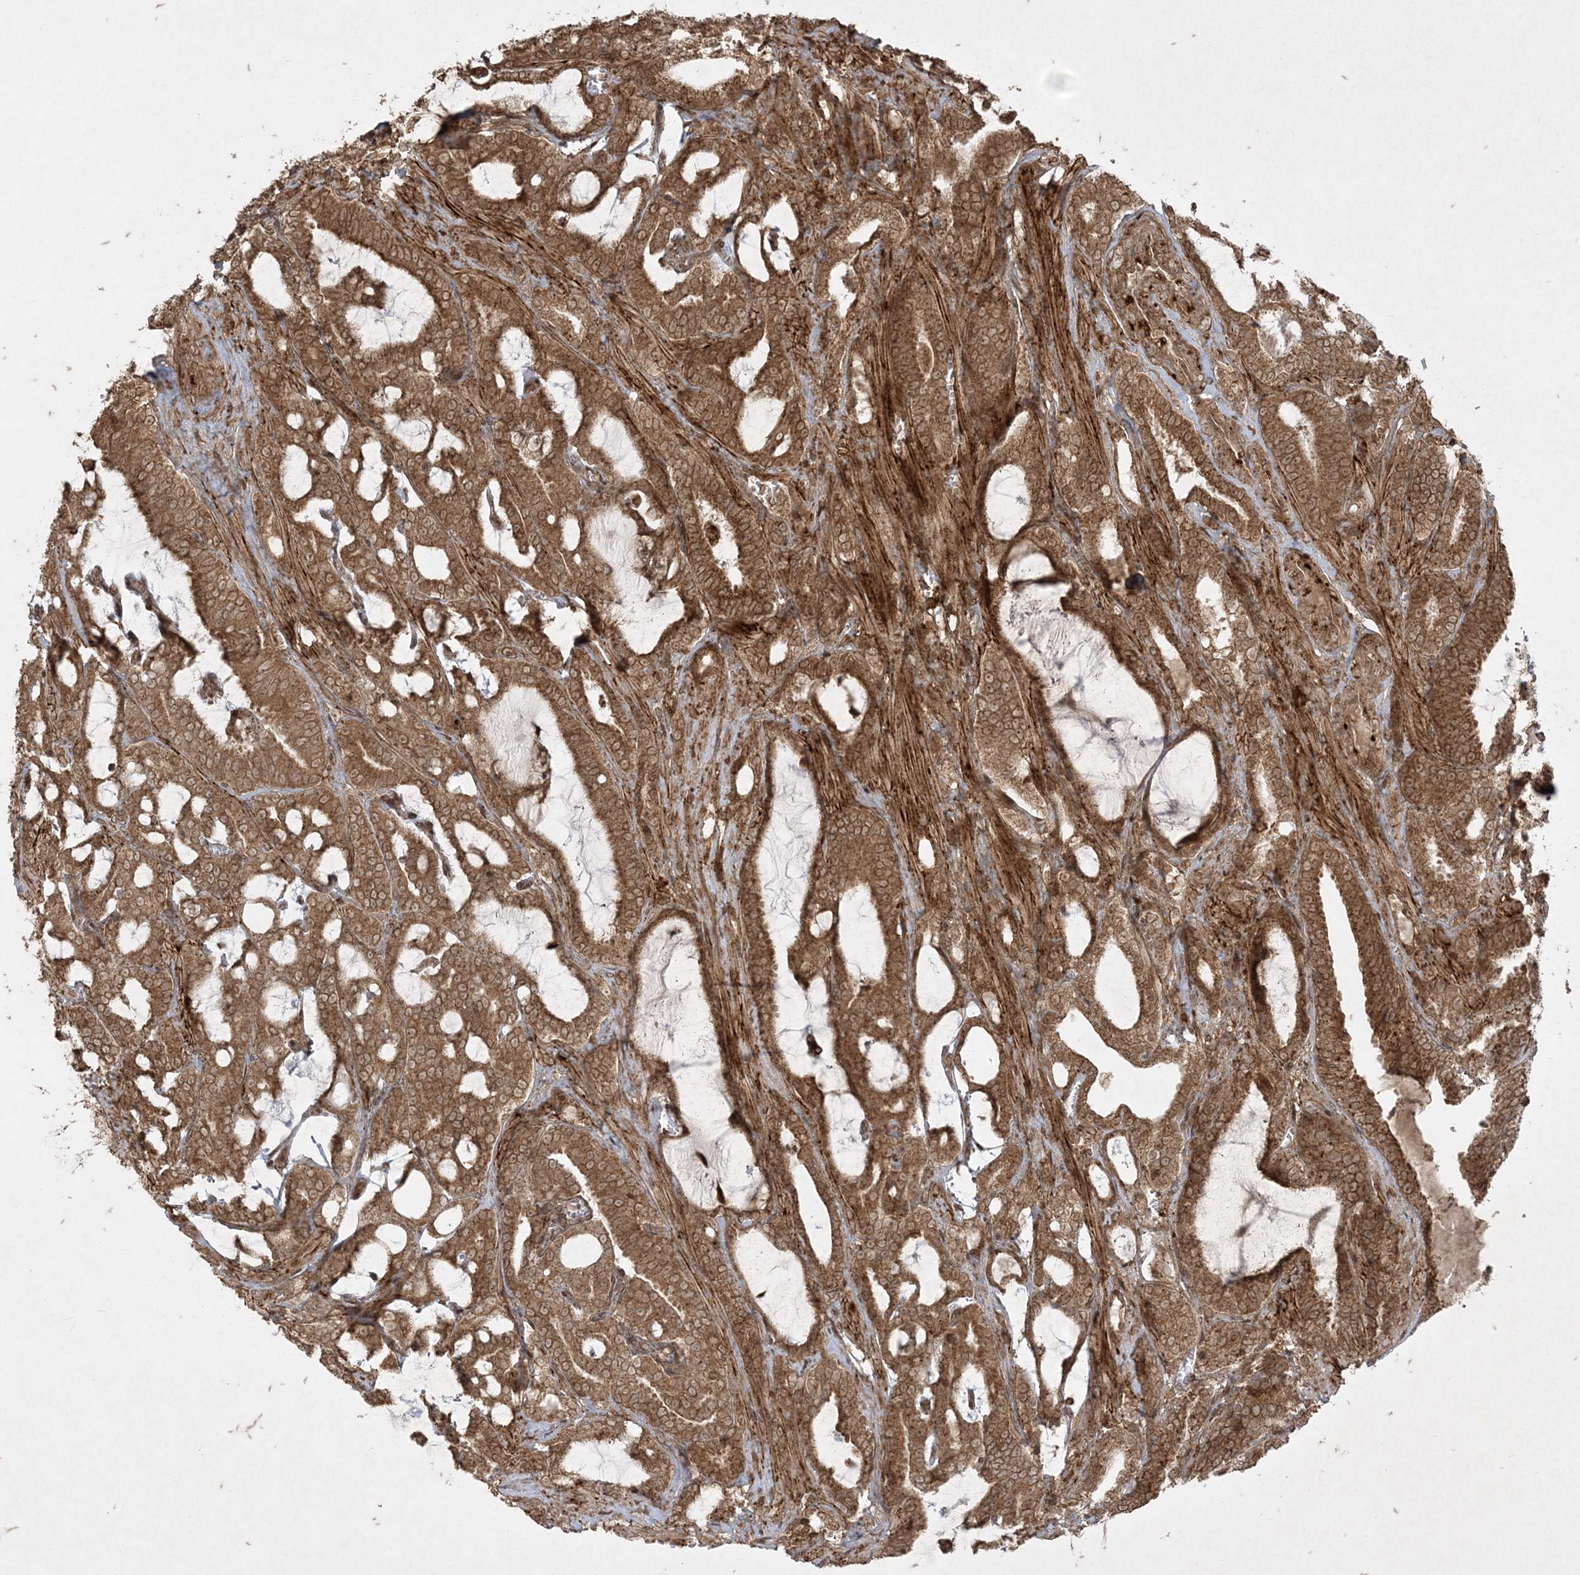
{"staining": {"intensity": "moderate", "quantity": ">75%", "location": "cytoplasmic/membranous"}, "tissue": "prostate cancer", "cell_type": "Tumor cells", "image_type": "cancer", "snomed": [{"axis": "morphology", "description": "Adenocarcinoma, High grade"}, {"axis": "topography", "description": "Prostate and seminal vesicle, NOS"}], "caption": "Prostate cancer was stained to show a protein in brown. There is medium levels of moderate cytoplasmic/membranous expression in approximately >75% of tumor cells. Nuclei are stained in blue.", "gene": "RRAS", "patient": {"sex": "male", "age": 67}}